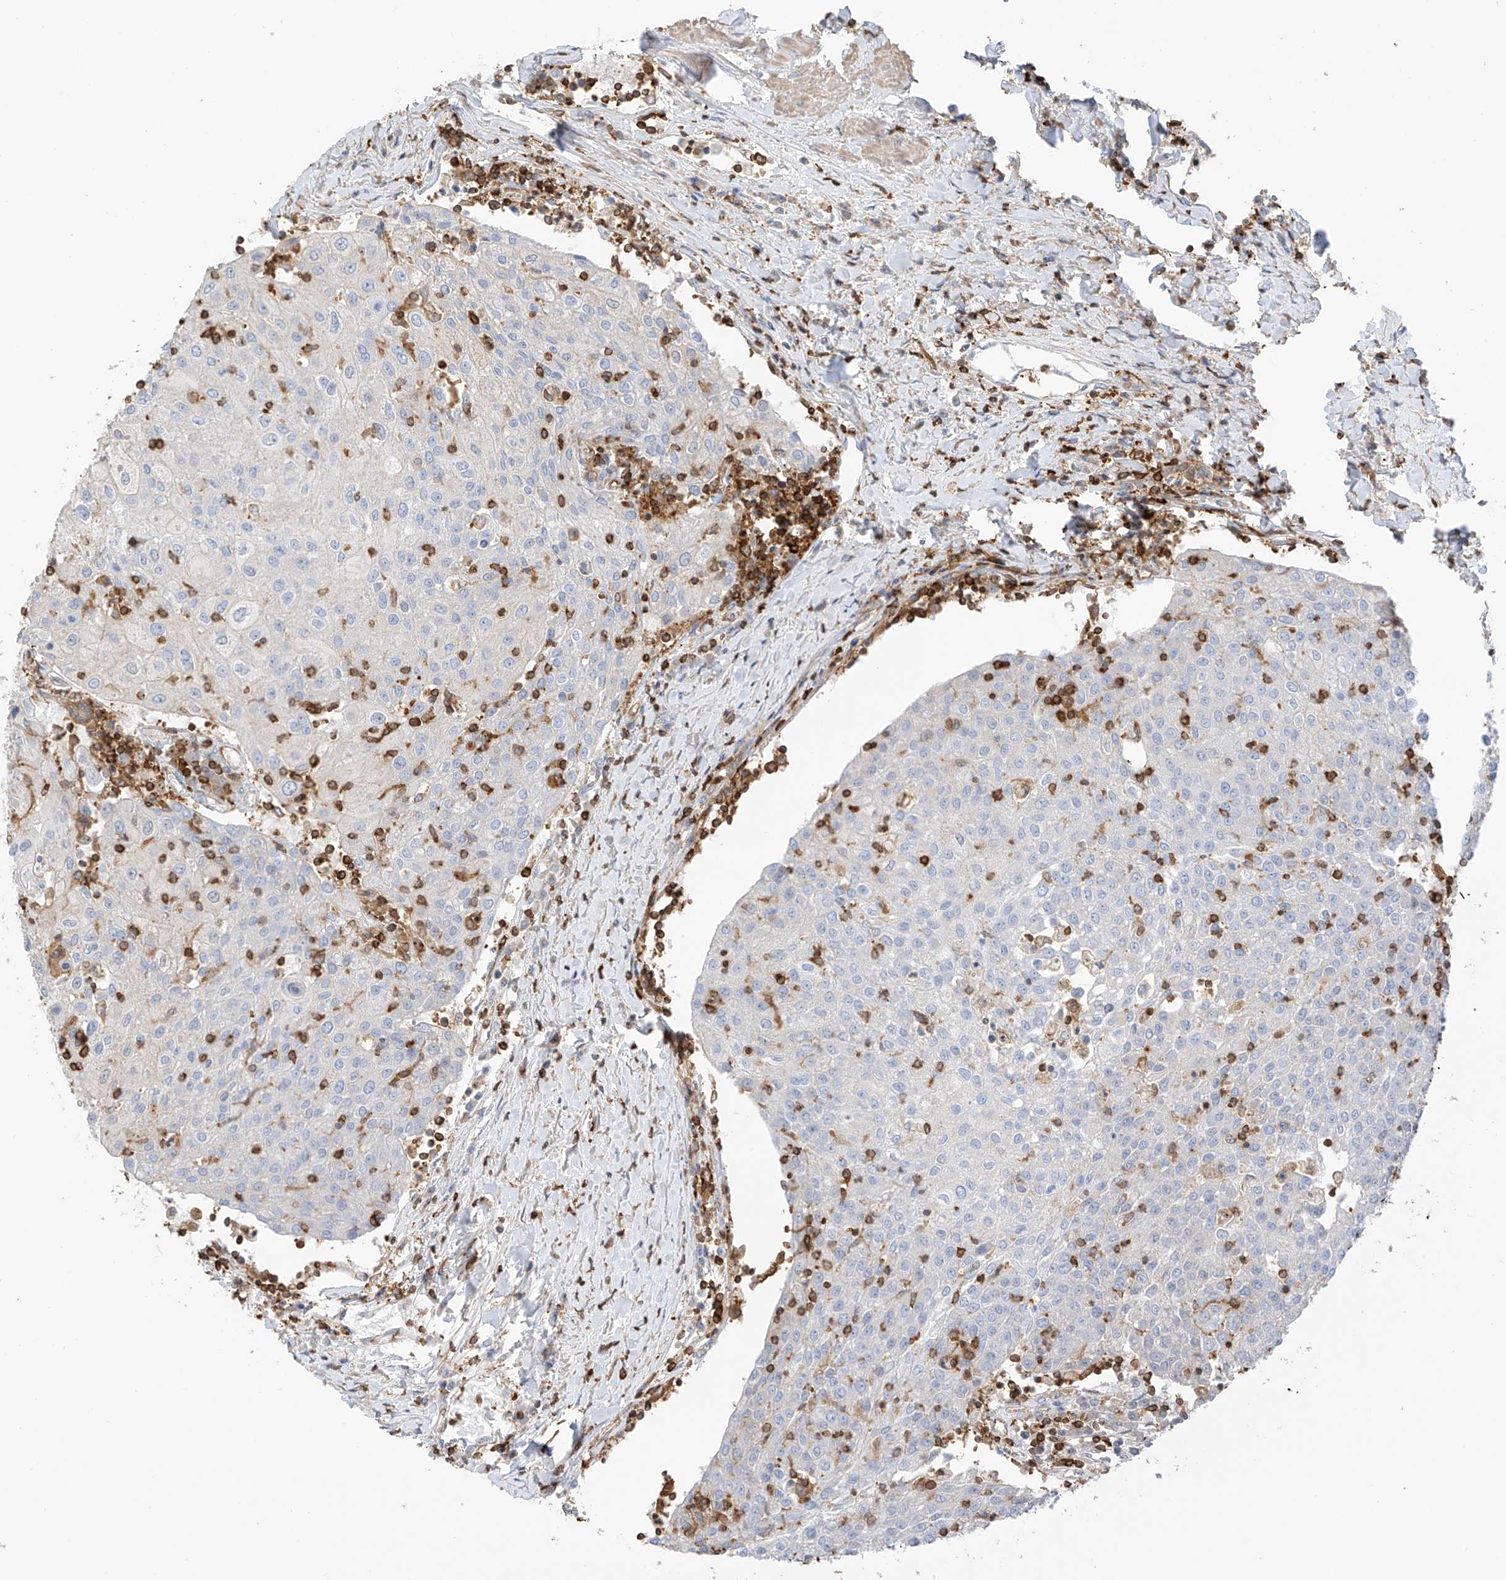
{"staining": {"intensity": "negative", "quantity": "none", "location": "none"}, "tissue": "urothelial cancer", "cell_type": "Tumor cells", "image_type": "cancer", "snomed": [{"axis": "morphology", "description": "Urothelial carcinoma, High grade"}, {"axis": "topography", "description": "Urinary bladder"}], "caption": "Immunohistochemistry (IHC) histopathology image of neoplastic tissue: human high-grade urothelial carcinoma stained with DAB (3,3'-diaminobenzidine) displays no significant protein expression in tumor cells.", "gene": "ARHGAP25", "patient": {"sex": "female", "age": 85}}